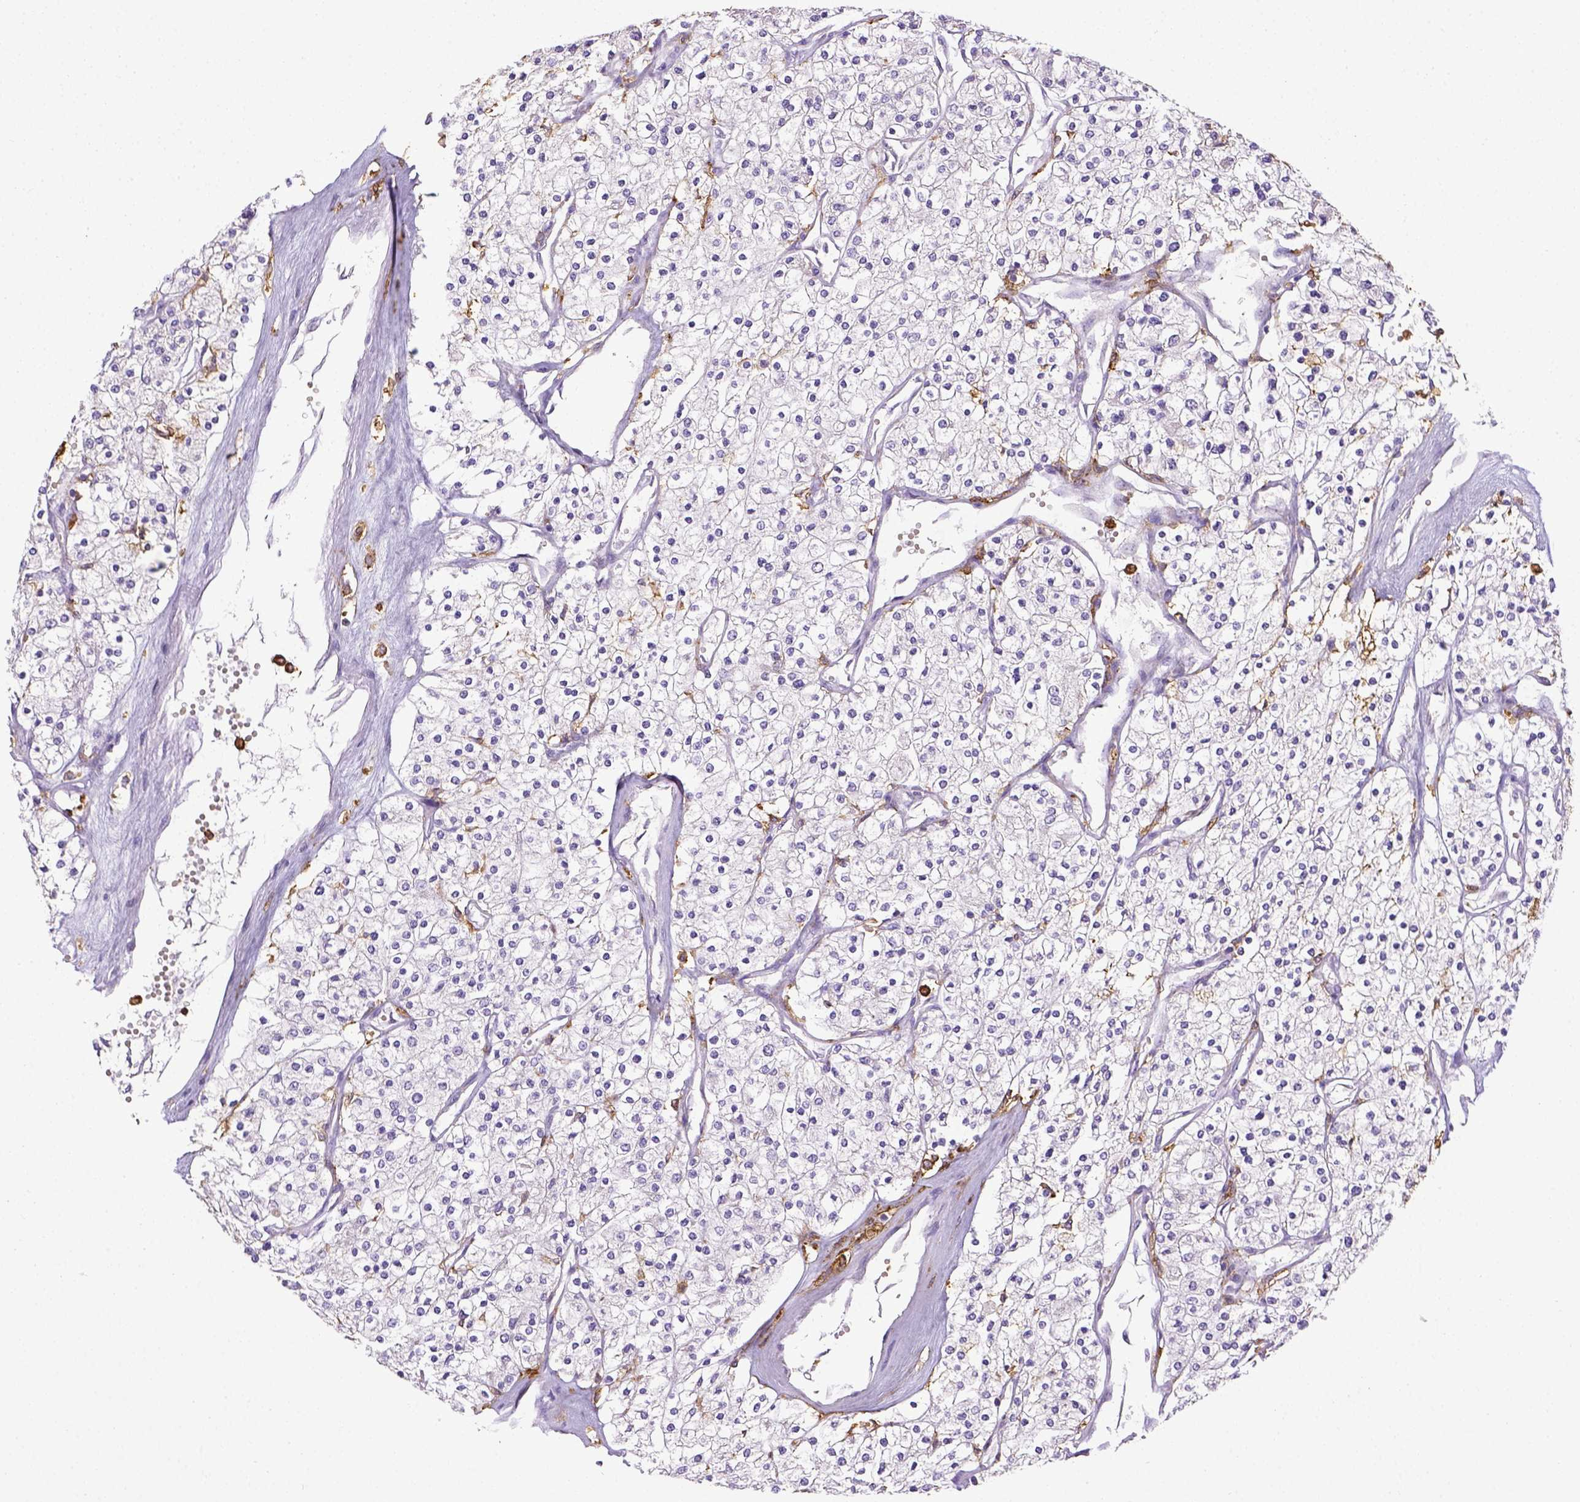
{"staining": {"intensity": "negative", "quantity": "none", "location": "none"}, "tissue": "renal cancer", "cell_type": "Tumor cells", "image_type": "cancer", "snomed": [{"axis": "morphology", "description": "Adenocarcinoma, NOS"}, {"axis": "topography", "description": "Kidney"}], "caption": "This is an immunohistochemistry (IHC) photomicrograph of human adenocarcinoma (renal). There is no expression in tumor cells.", "gene": "ITGAM", "patient": {"sex": "male", "age": 80}}